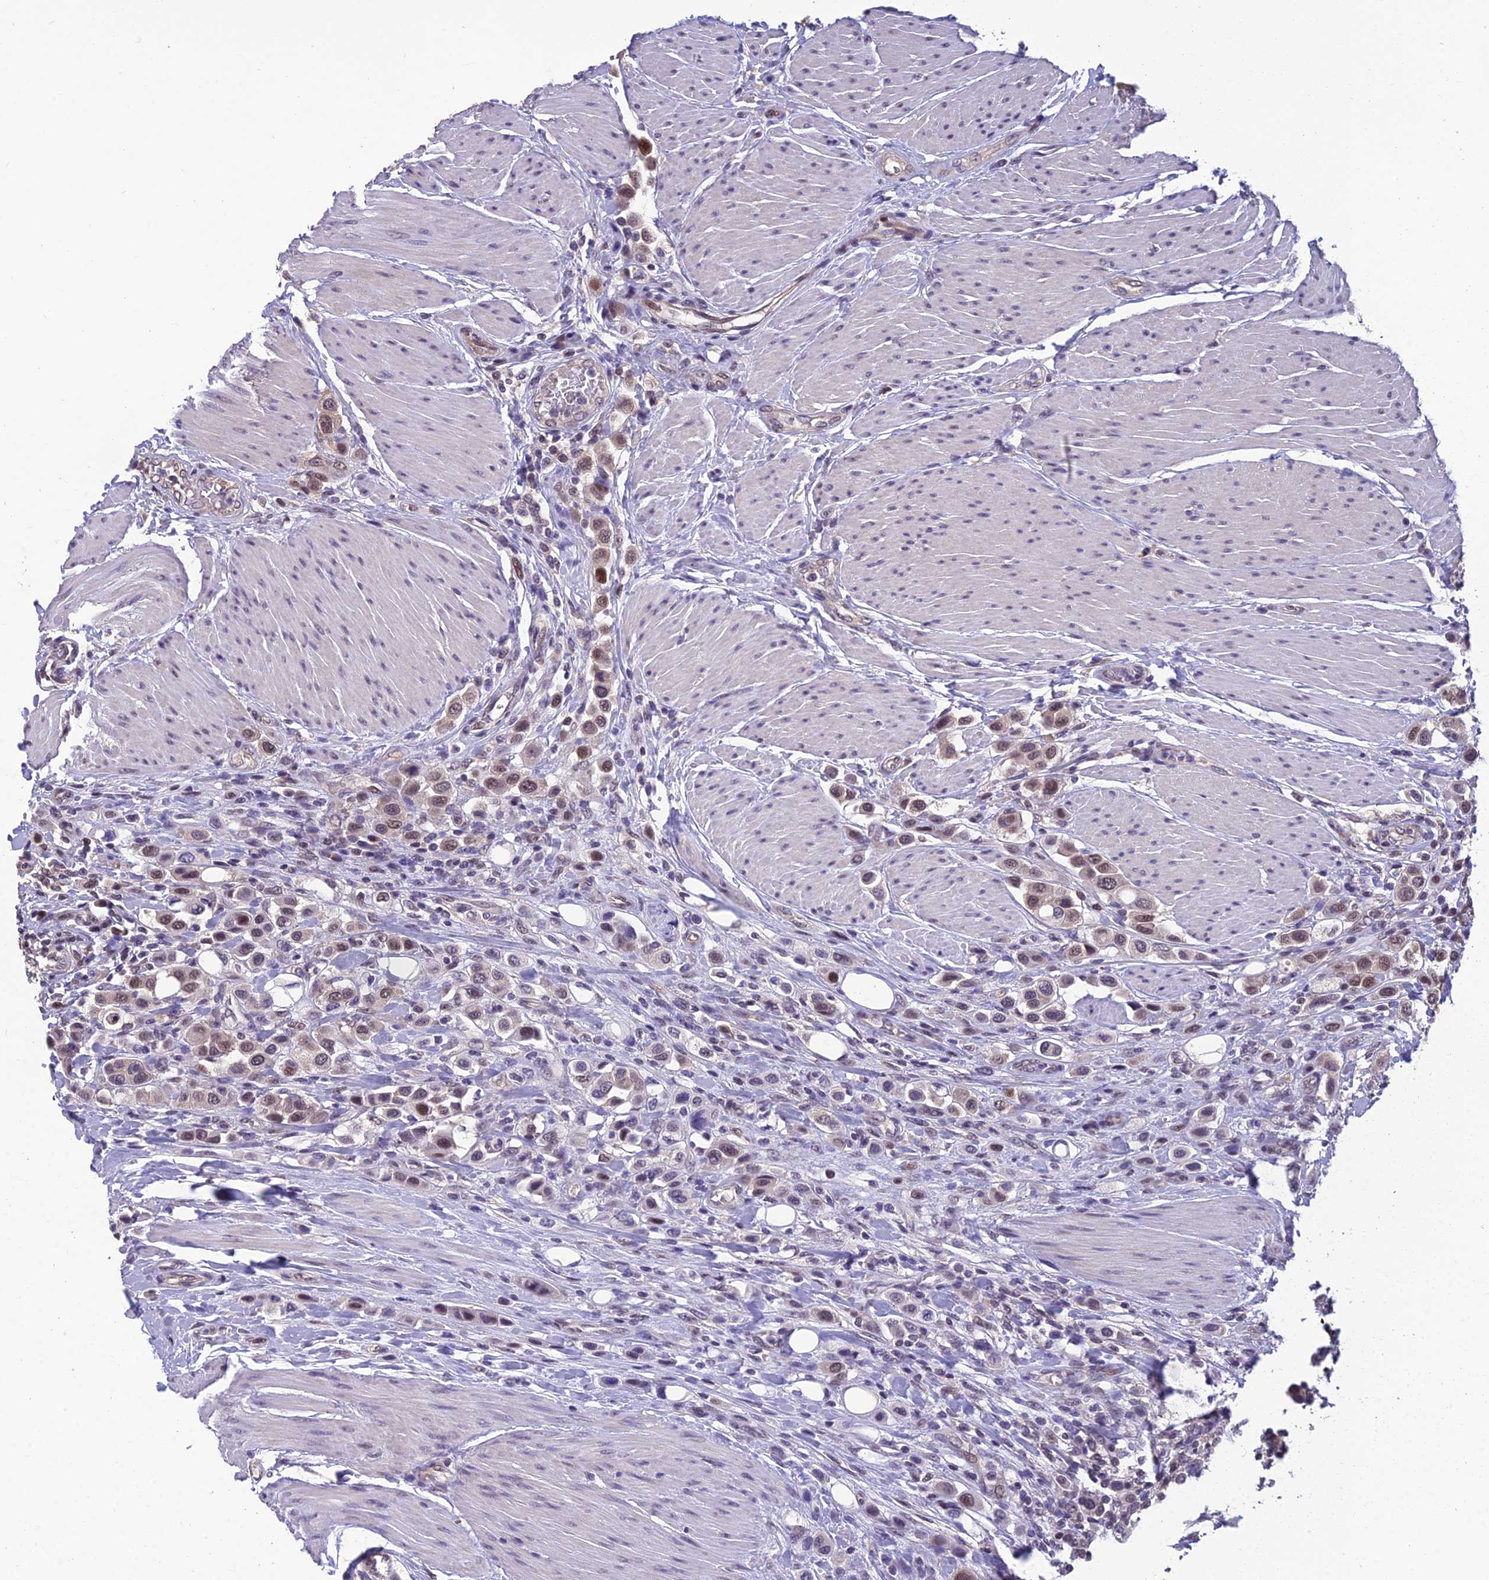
{"staining": {"intensity": "moderate", "quantity": ">75%", "location": "nuclear"}, "tissue": "urothelial cancer", "cell_type": "Tumor cells", "image_type": "cancer", "snomed": [{"axis": "morphology", "description": "Urothelial carcinoma, High grade"}, {"axis": "topography", "description": "Urinary bladder"}], "caption": "High-magnification brightfield microscopy of urothelial cancer stained with DAB (brown) and counterstained with hematoxylin (blue). tumor cells exhibit moderate nuclear staining is present in approximately>75% of cells.", "gene": "GRWD1", "patient": {"sex": "male", "age": 50}}